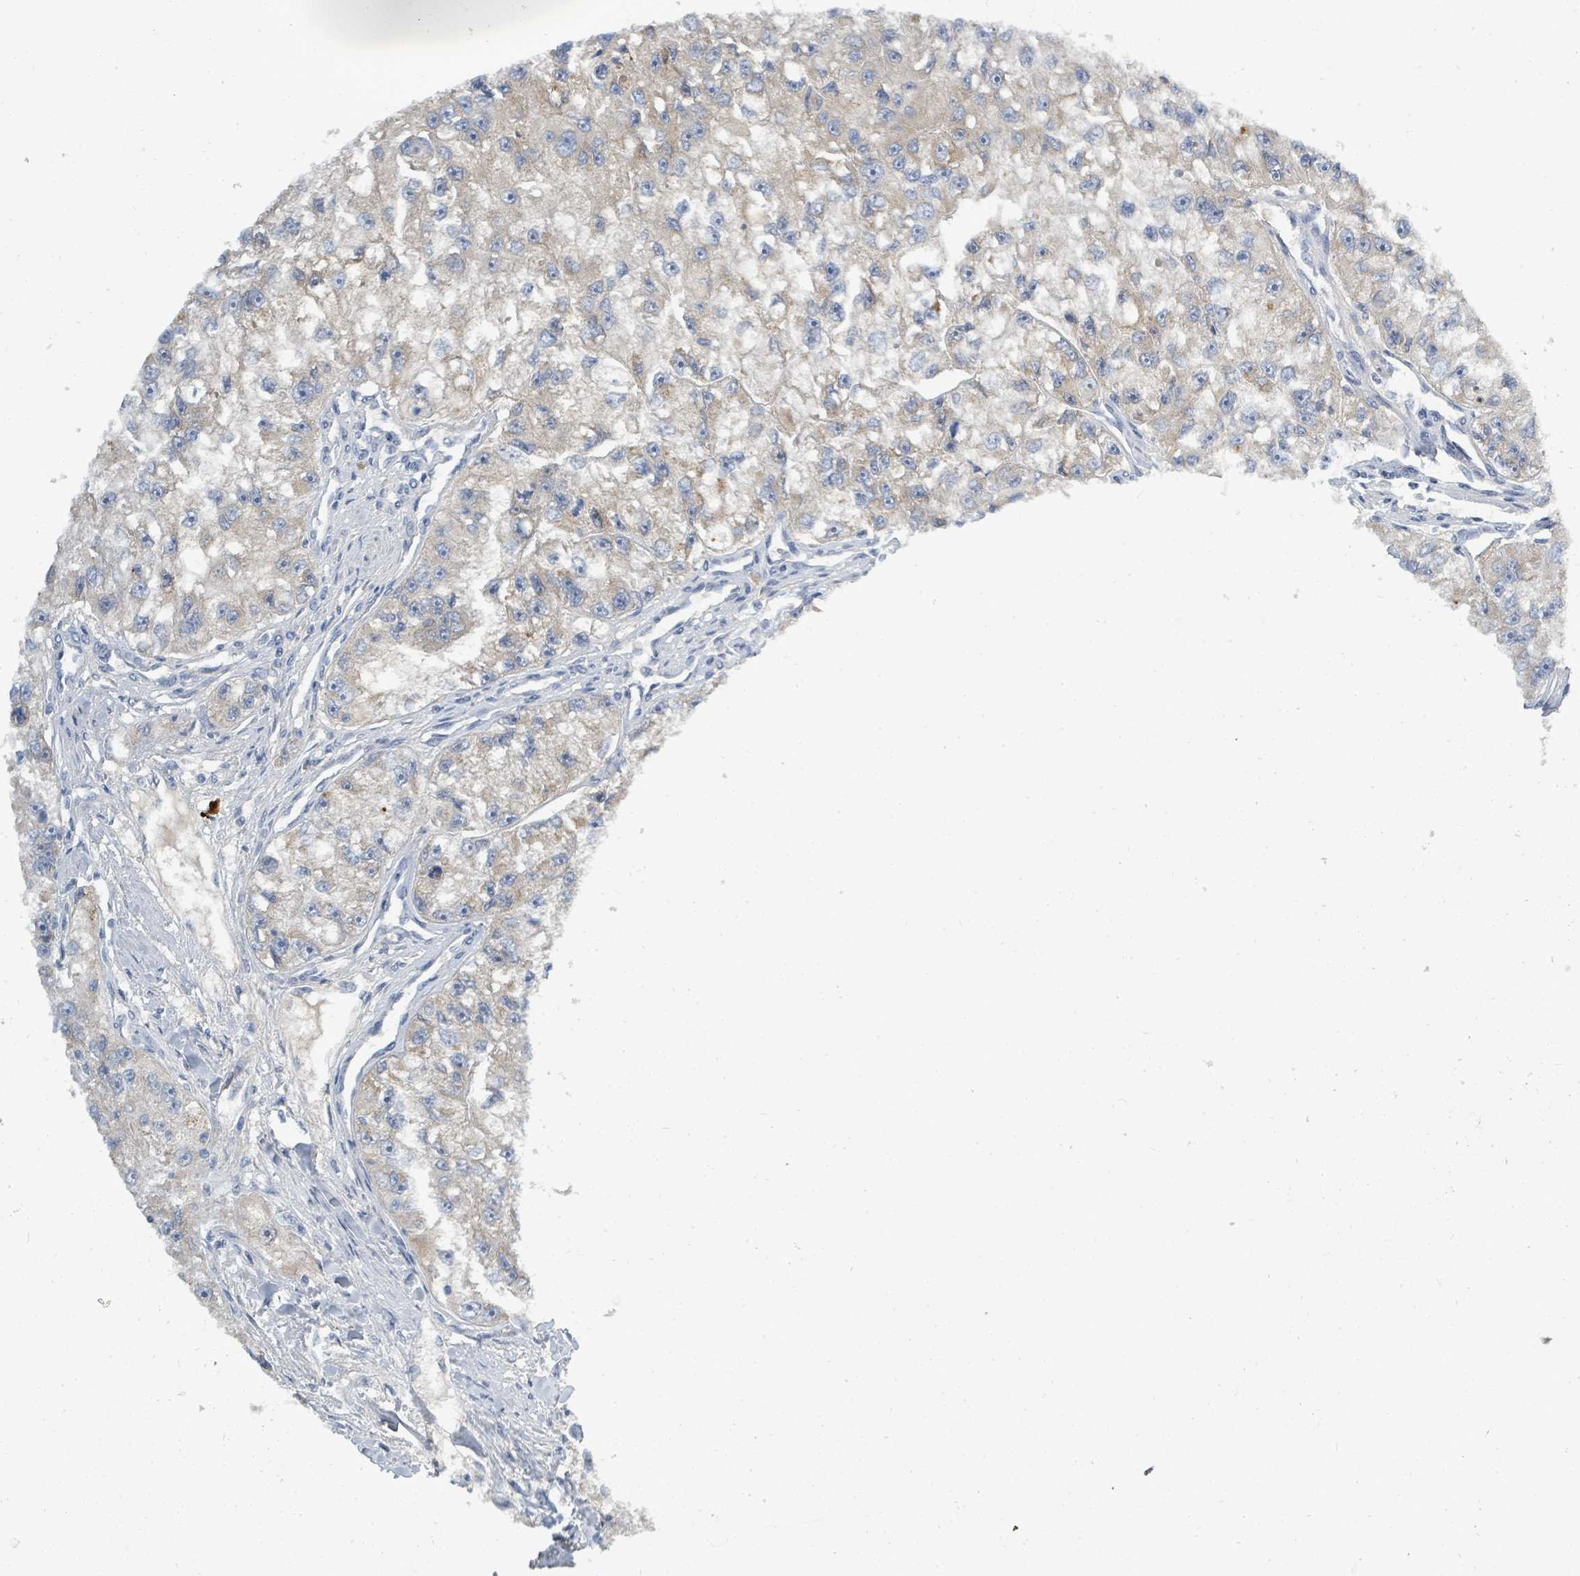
{"staining": {"intensity": "weak", "quantity": "<25%", "location": "cytoplasmic/membranous"}, "tissue": "renal cancer", "cell_type": "Tumor cells", "image_type": "cancer", "snomed": [{"axis": "morphology", "description": "Adenocarcinoma, NOS"}, {"axis": "topography", "description": "Kidney"}], "caption": "Immunohistochemistry photomicrograph of human renal cancer stained for a protein (brown), which shows no positivity in tumor cells.", "gene": "SLC25A23", "patient": {"sex": "male", "age": 63}}